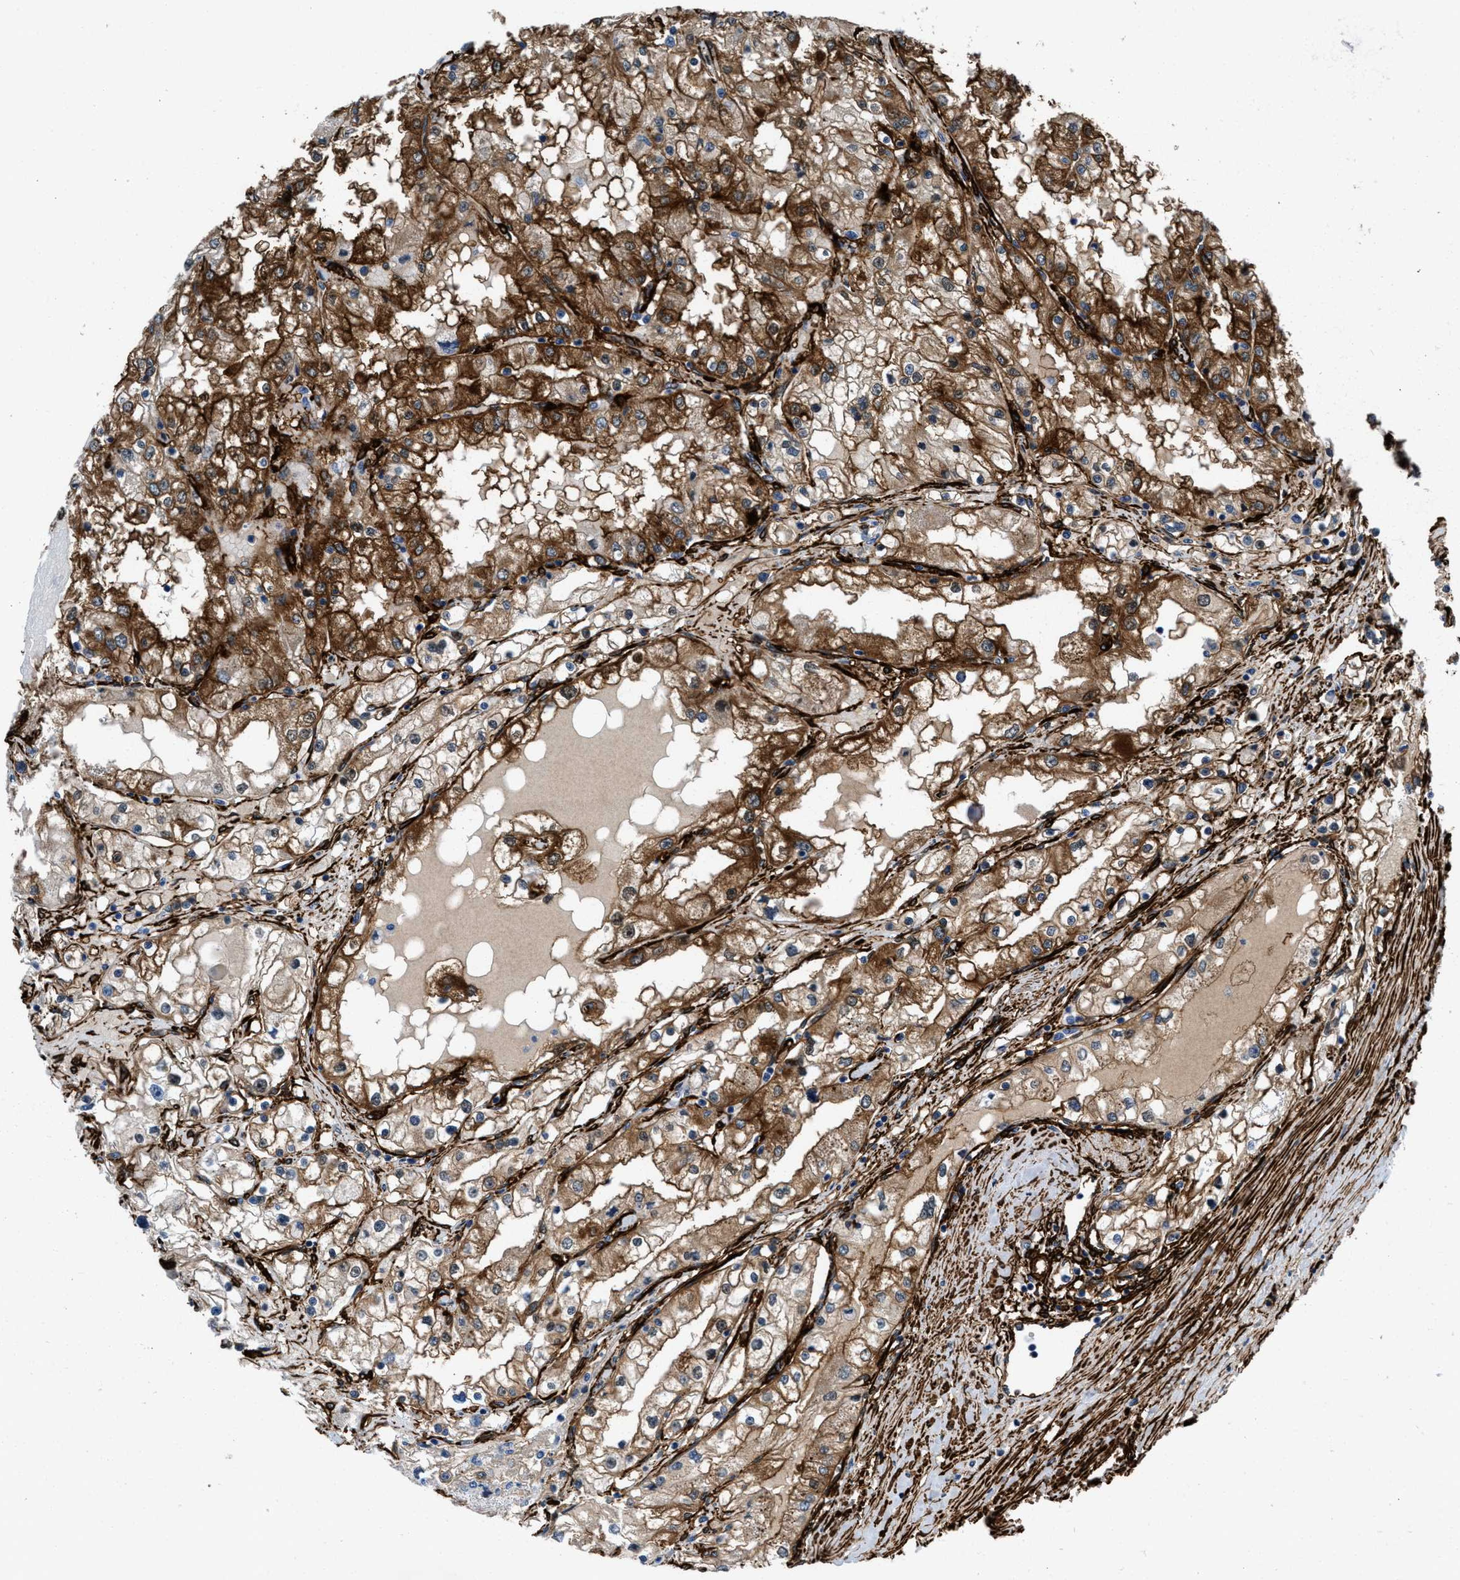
{"staining": {"intensity": "strong", "quantity": ">75%", "location": "cytoplasmic/membranous"}, "tissue": "renal cancer", "cell_type": "Tumor cells", "image_type": "cancer", "snomed": [{"axis": "morphology", "description": "Adenocarcinoma, NOS"}, {"axis": "topography", "description": "Kidney"}], "caption": "Protein staining of adenocarcinoma (renal) tissue exhibits strong cytoplasmic/membranous staining in approximately >75% of tumor cells.", "gene": "CALD1", "patient": {"sex": "male", "age": 68}}